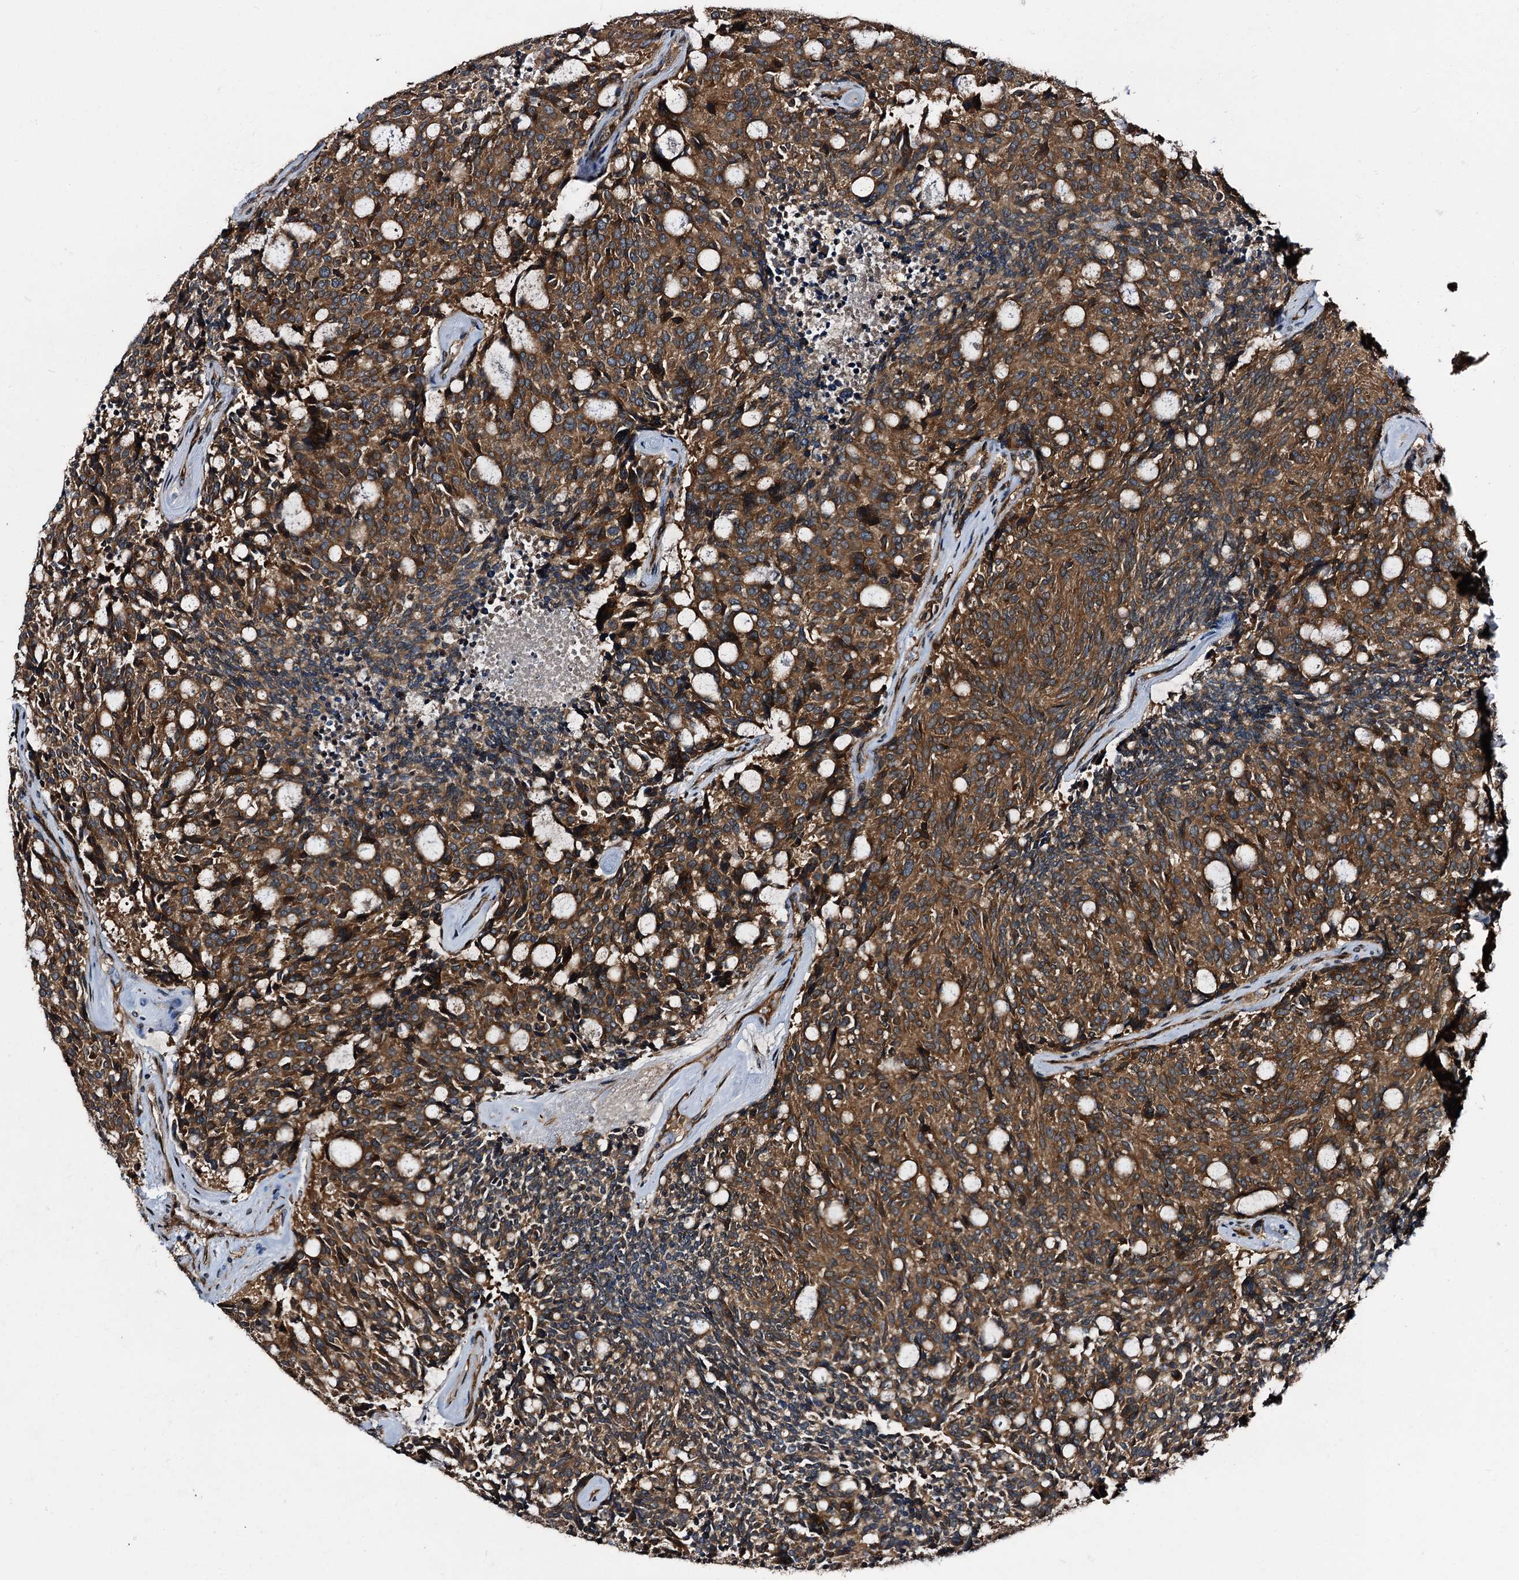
{"staining": {"intensity": "strong", "quantity": ">75%", "location": "cytoplasmic/membranous"}, "tissue": "carcinoid", "cell_type": "Tumor cells", "image_type": "cancer", "snomed": [{"axis": "morphology", "description": "Carcinoid, malignant, NOS"}, {"axis": "topography", "description": "Pancreas"}], "caption": "The immunohistochemical stain labels strong cytoplasmic/membranous positivity in tumor cells of carcinoid (malignant) tissue.", "gene": "PEX5", "patient": {"sex": "female", "age": 54}}